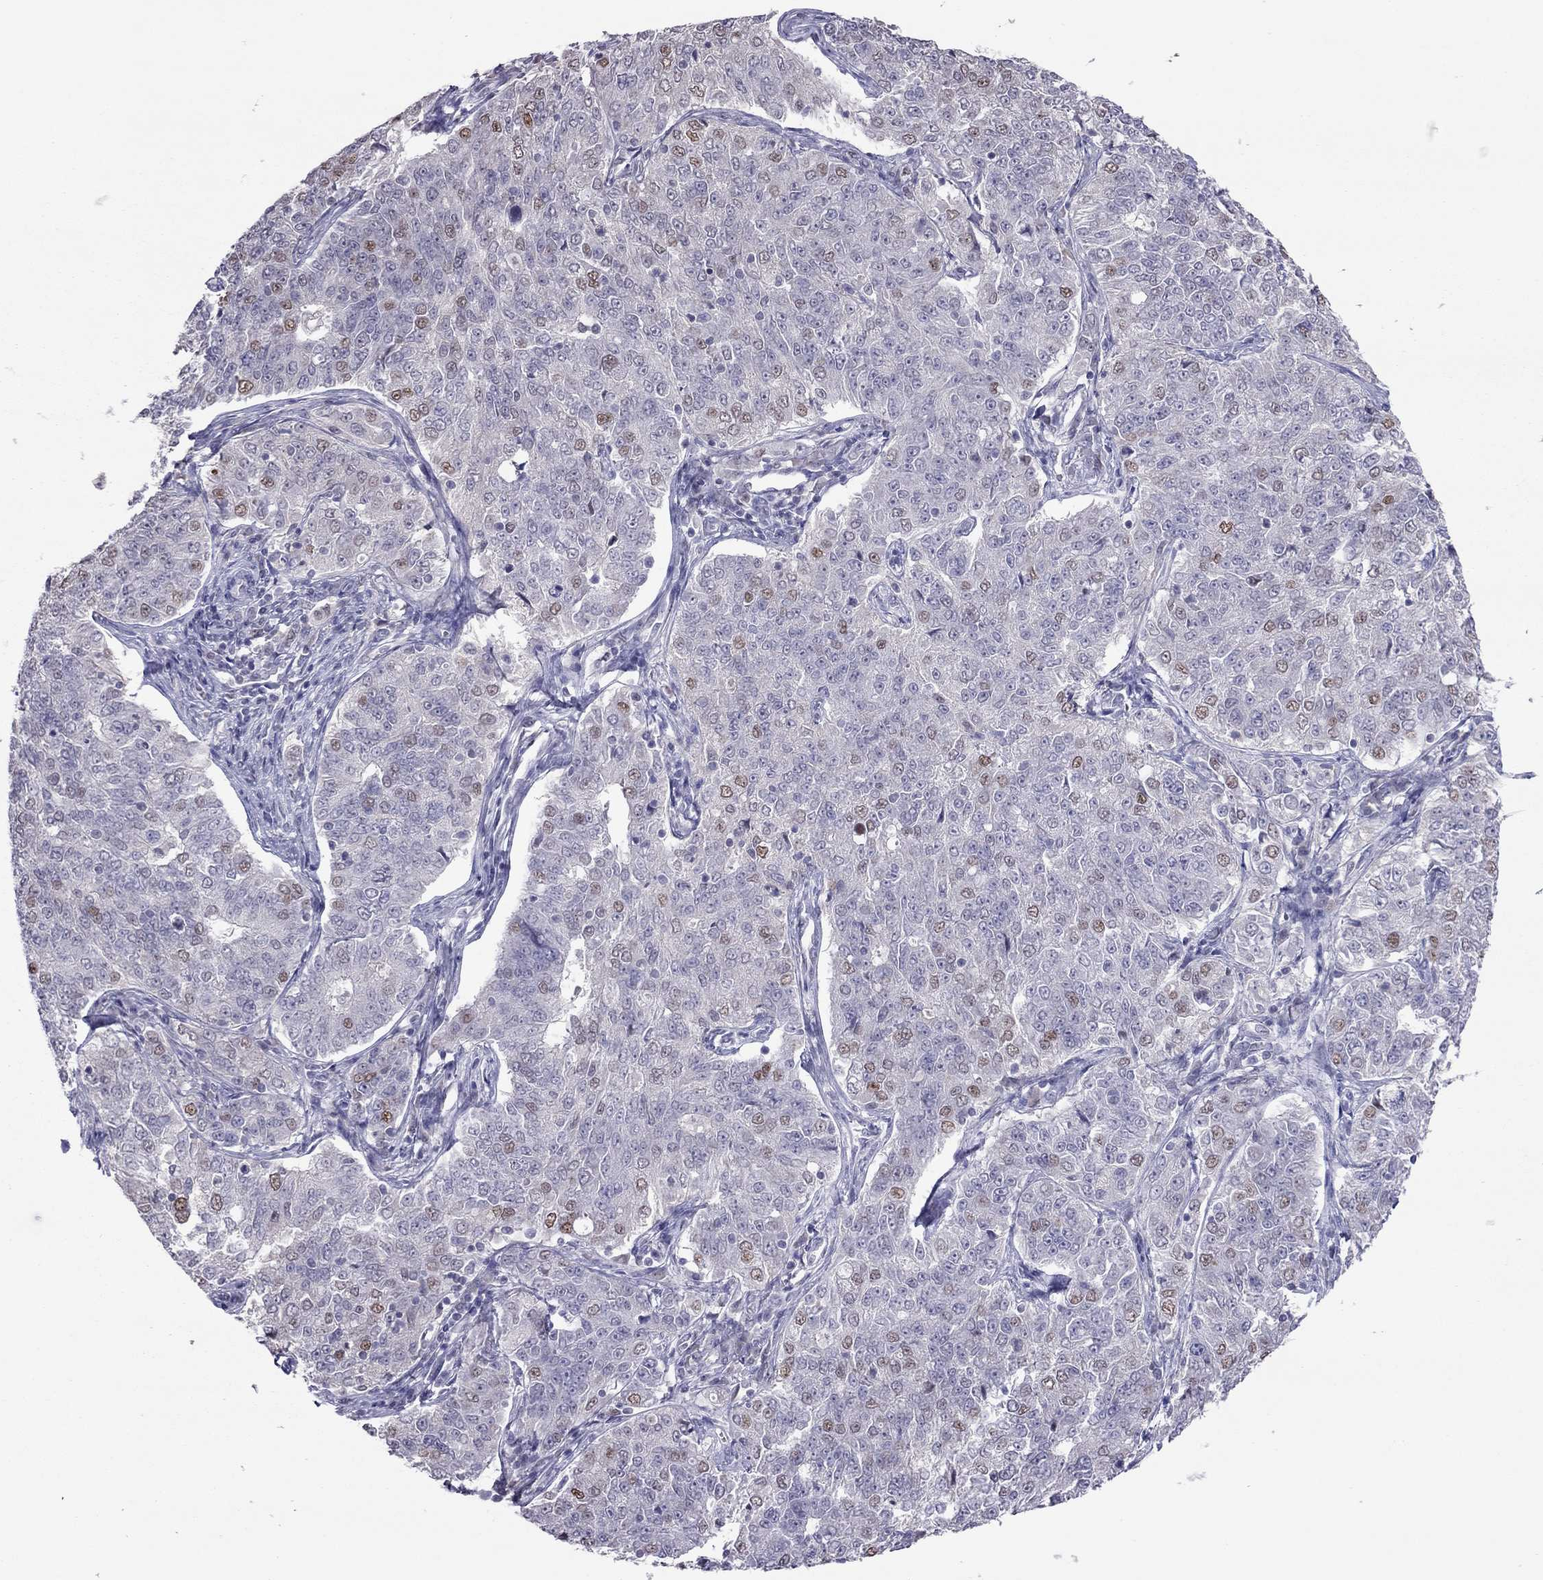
{"staining": {"intensity": "negative", "quantity": "none", "location": "none"}, "tissue": "endometrial cancer", "cell_type": "Tumor cells", "image_type": "cancer", "snomed": [{"axis": "morphology", "description": "Adenocarcinoma, NOS"}, {"axis": "topography", "description": "Endometrium"}], "caption": "Immunohistochemistry of human endometrial adenocarcinoma demonstrates no expression in tumor cells.", "gene": "SPINT3", "patient": {"sex": "female", "age": 43}}